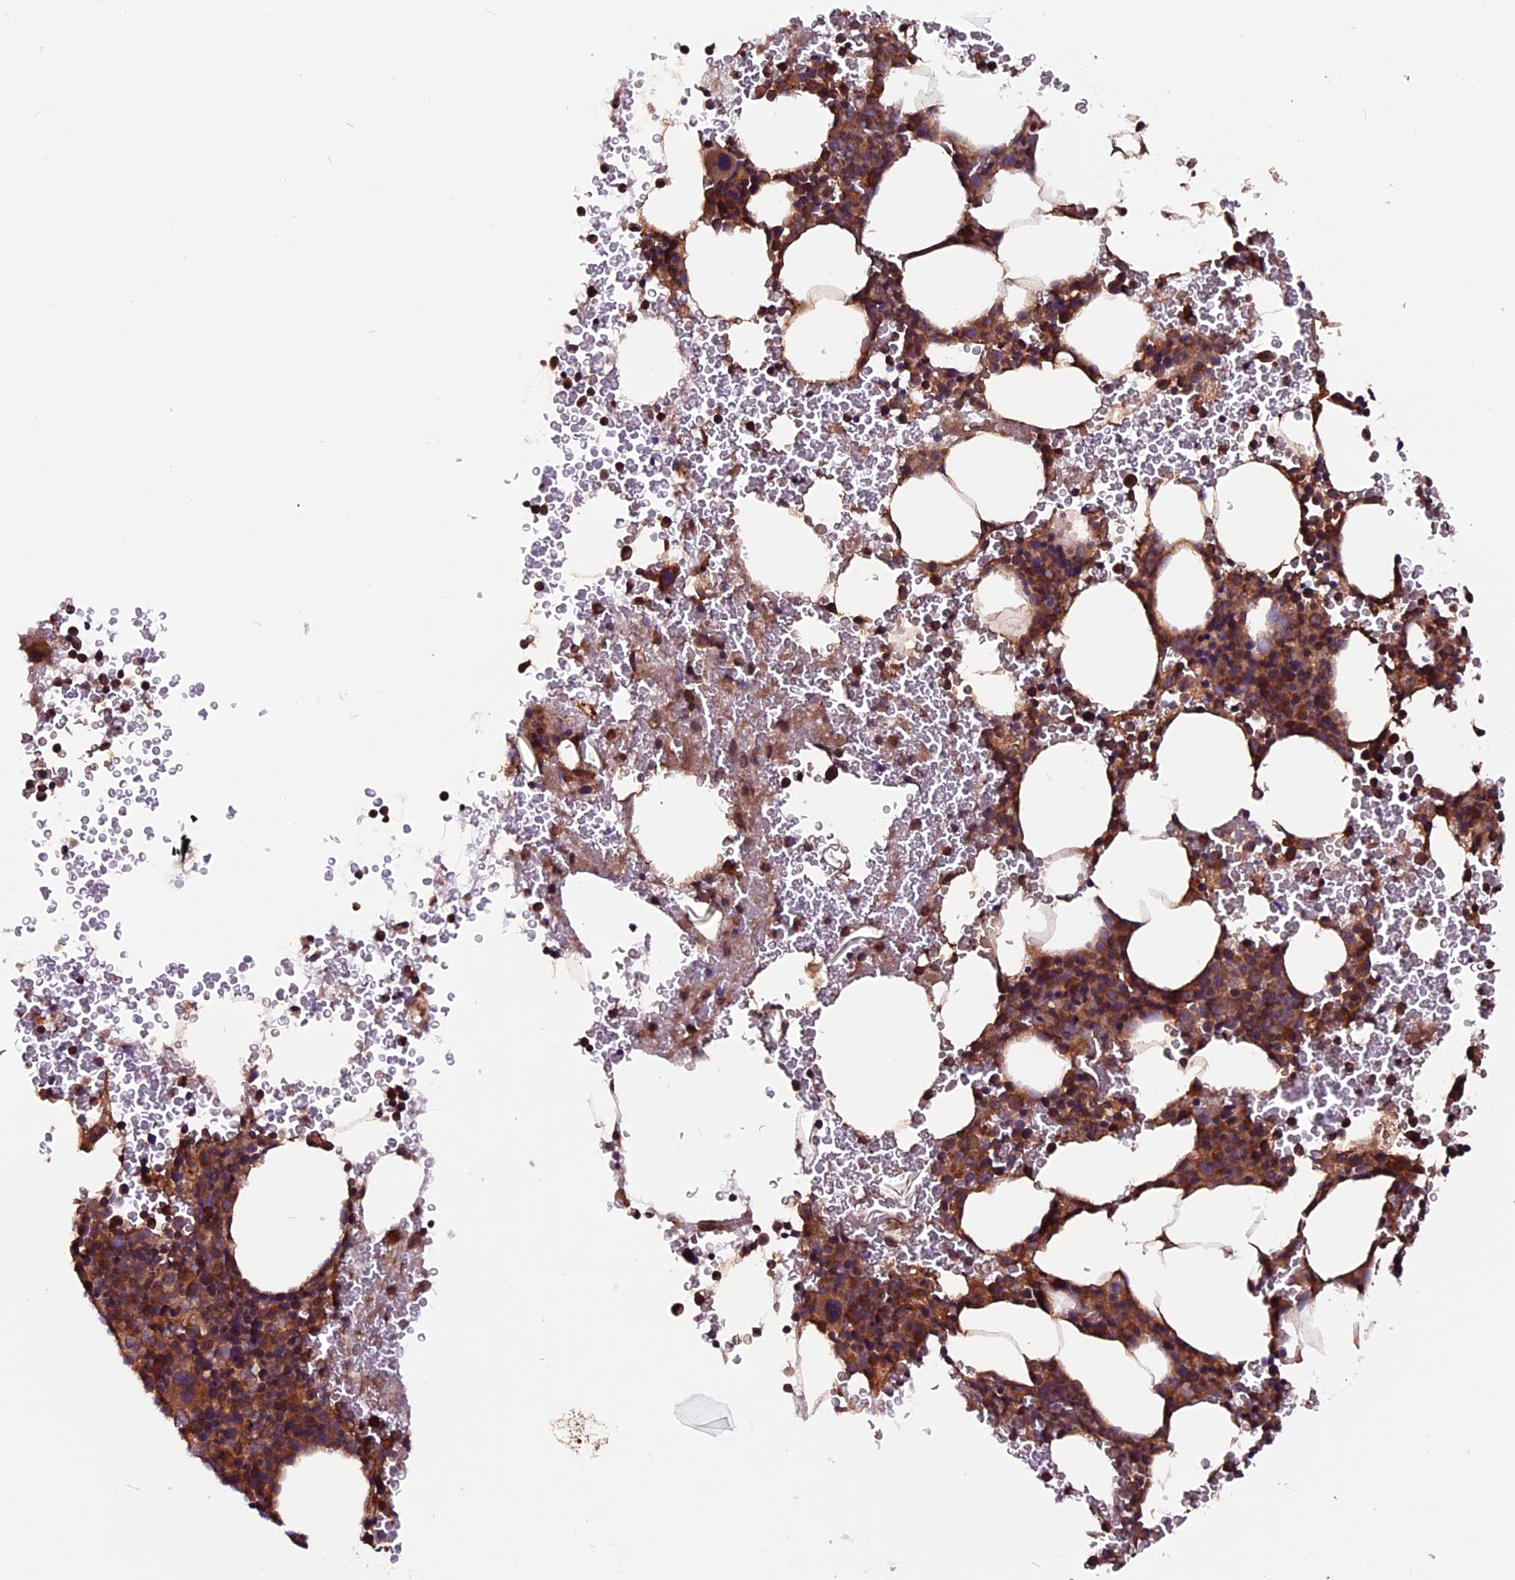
{"staining": {"intensity": "moderate", "quantity": ">75%", "location": "cytoplasmic/membranous"}, "tissue": "bone marrow", "cell_type": "Hematopoietic cells", "image_type": "normal", "snomed": [{"axis": "morphology", "description": "Normal tissue, NOS"}, {"axis": "morphology", "description": "Inflammation, NOS"}, {"axis": "topography", "description": "Bone marrow"}], "caption": "A medium amount of moderate cytoplasmic/membranous positivity is present in about >75% of hematopoietic cells in unremarkable bone marrow.", "gene": "ZNF598", "patient": {"sex": "female", "age": 78}}